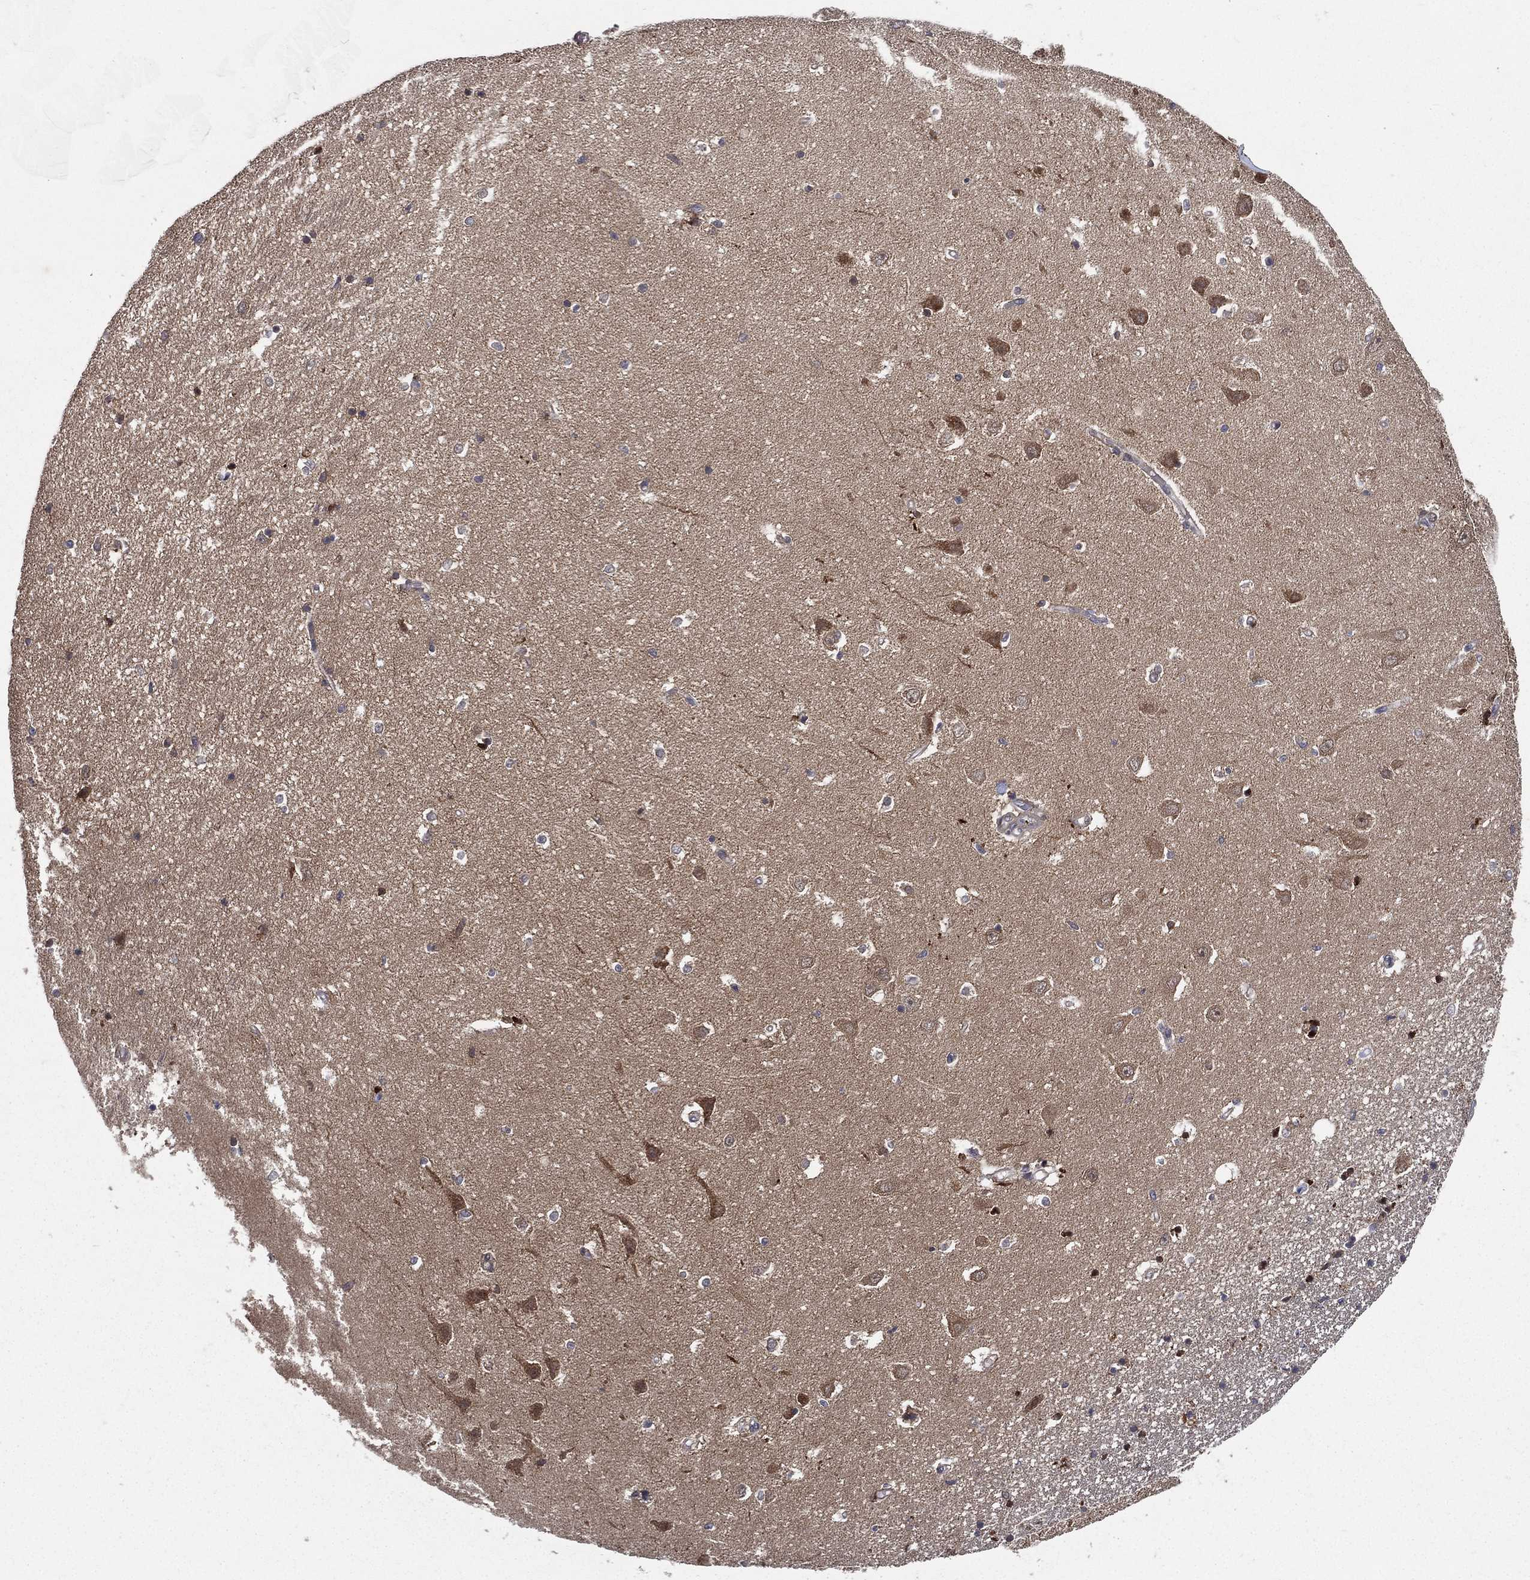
{"staining": {"intensity": "negative", "quantity": "none", "location": "none"}, "tissue": "hippocampus", "cell_type": "Glial cells", "image_type": "normal", "snomed": [{"axis": "morphology", "description": "Normal tissue, NOS"}, {"axis": "topography", "description": "Hippocampus"}], "caption": "Immunohistochemistry (IHC) of benign hippocampus displays no positivity in glial cells.", "gene": "RAB11FIP4", "patient": {"sex": "female", "age": 64}}